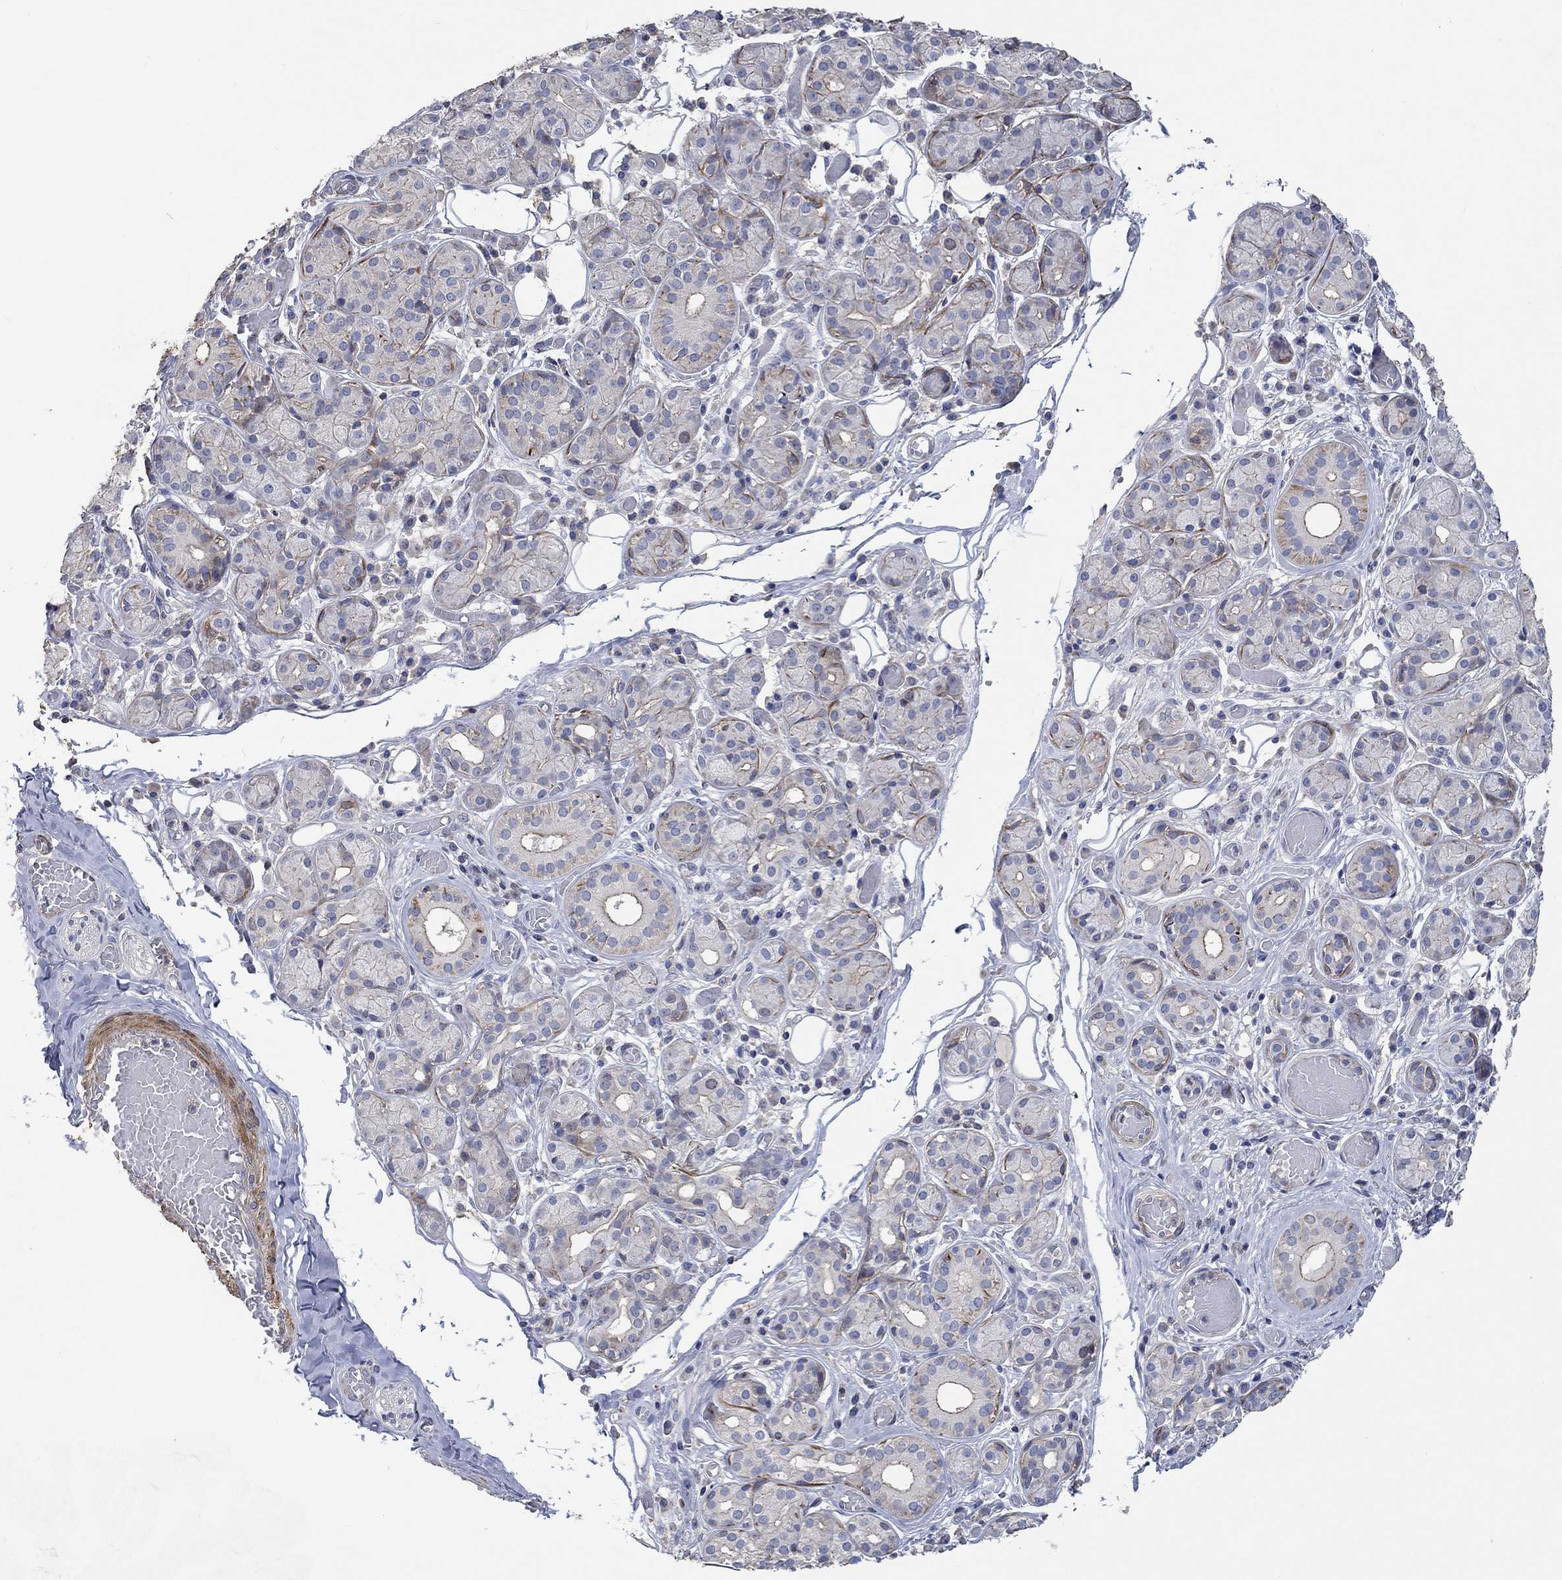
{"staining": {"intensity": "strong", "quantity": "<25%", "location": "cytoplasmic/membranous"}, "tissue": "salivary gland", "cell_type": "Glandular cells", "image_type": "normal", "snomed": [{"axis": "morphology", "description": "Normal tissue, NOS"}, {"axis": "topography", "description": "Salivary gland"}, {"axis": "topography", "description": "Peripheral nerve tissue"}], "caption": "An IHC micrograph of unremarkable tissue is shown. Protein staining in brown labels strong cytoplasmic/membranous positivity in salivary gland within glandular cells. (Brightfield microscopy of DAB IHC at high magnification).", "gene": "TNFAIP8L3", "patient": {"sex": "male", "age": 71}}